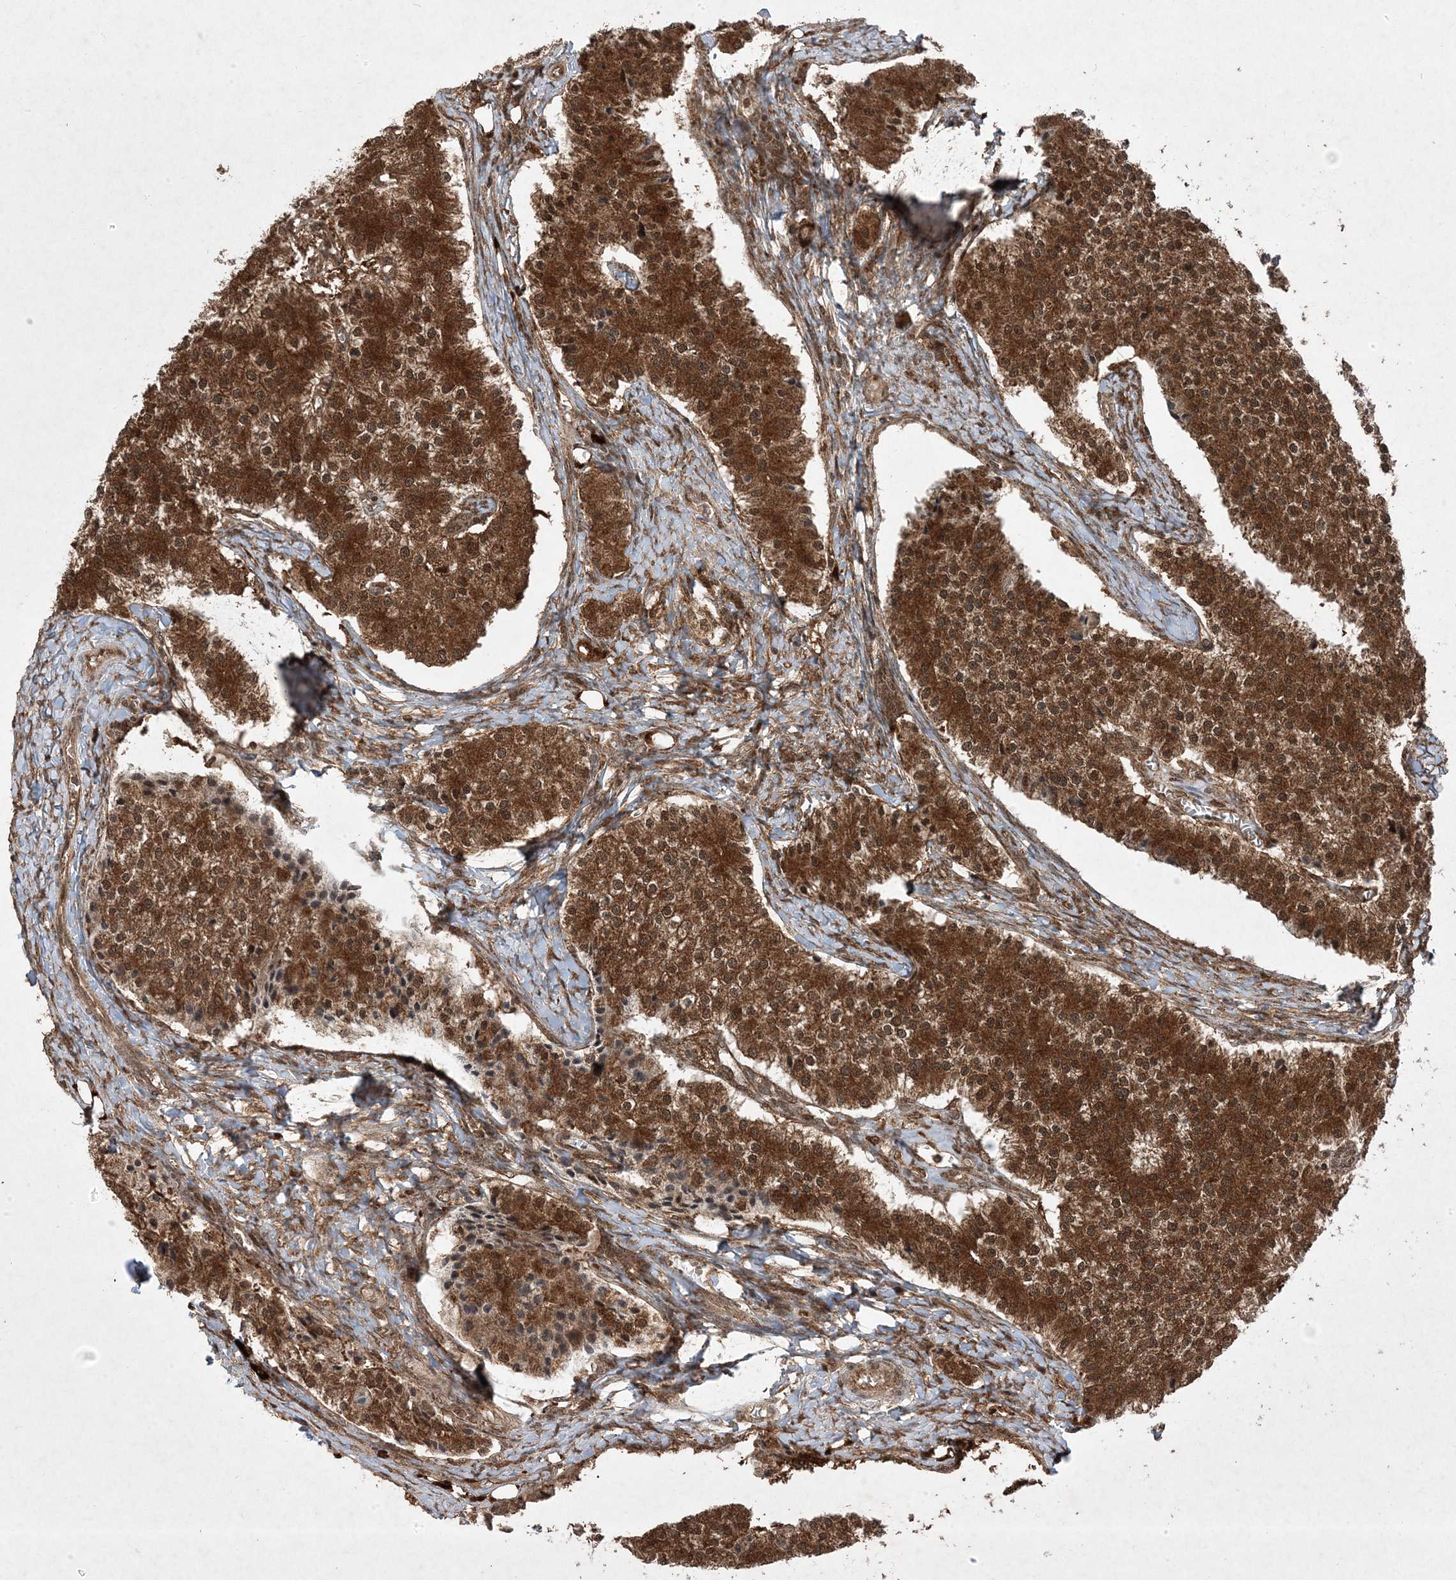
{"staining": {"intensity": "strong", "quantity": ">75%", "location": "cytoplasmic/membranous,nuclear"}, "tissue": "carcinoid", "cell_type": "Tumor cells", "image_type": "cancer", "snomed": [{"axis": "morphology", "description": "Carcinoid, malignant, NOS"}, {"axis": "topography", "description": "Colon"}], "caption": "Protein expression analysis of carcinoid exhibits strong cytoplasmic/membranous and nuclear expression in approximately >75% of tumor cells.", "gene": "PLEKHM2", "patient": {"sex": "female", "age": 52}}